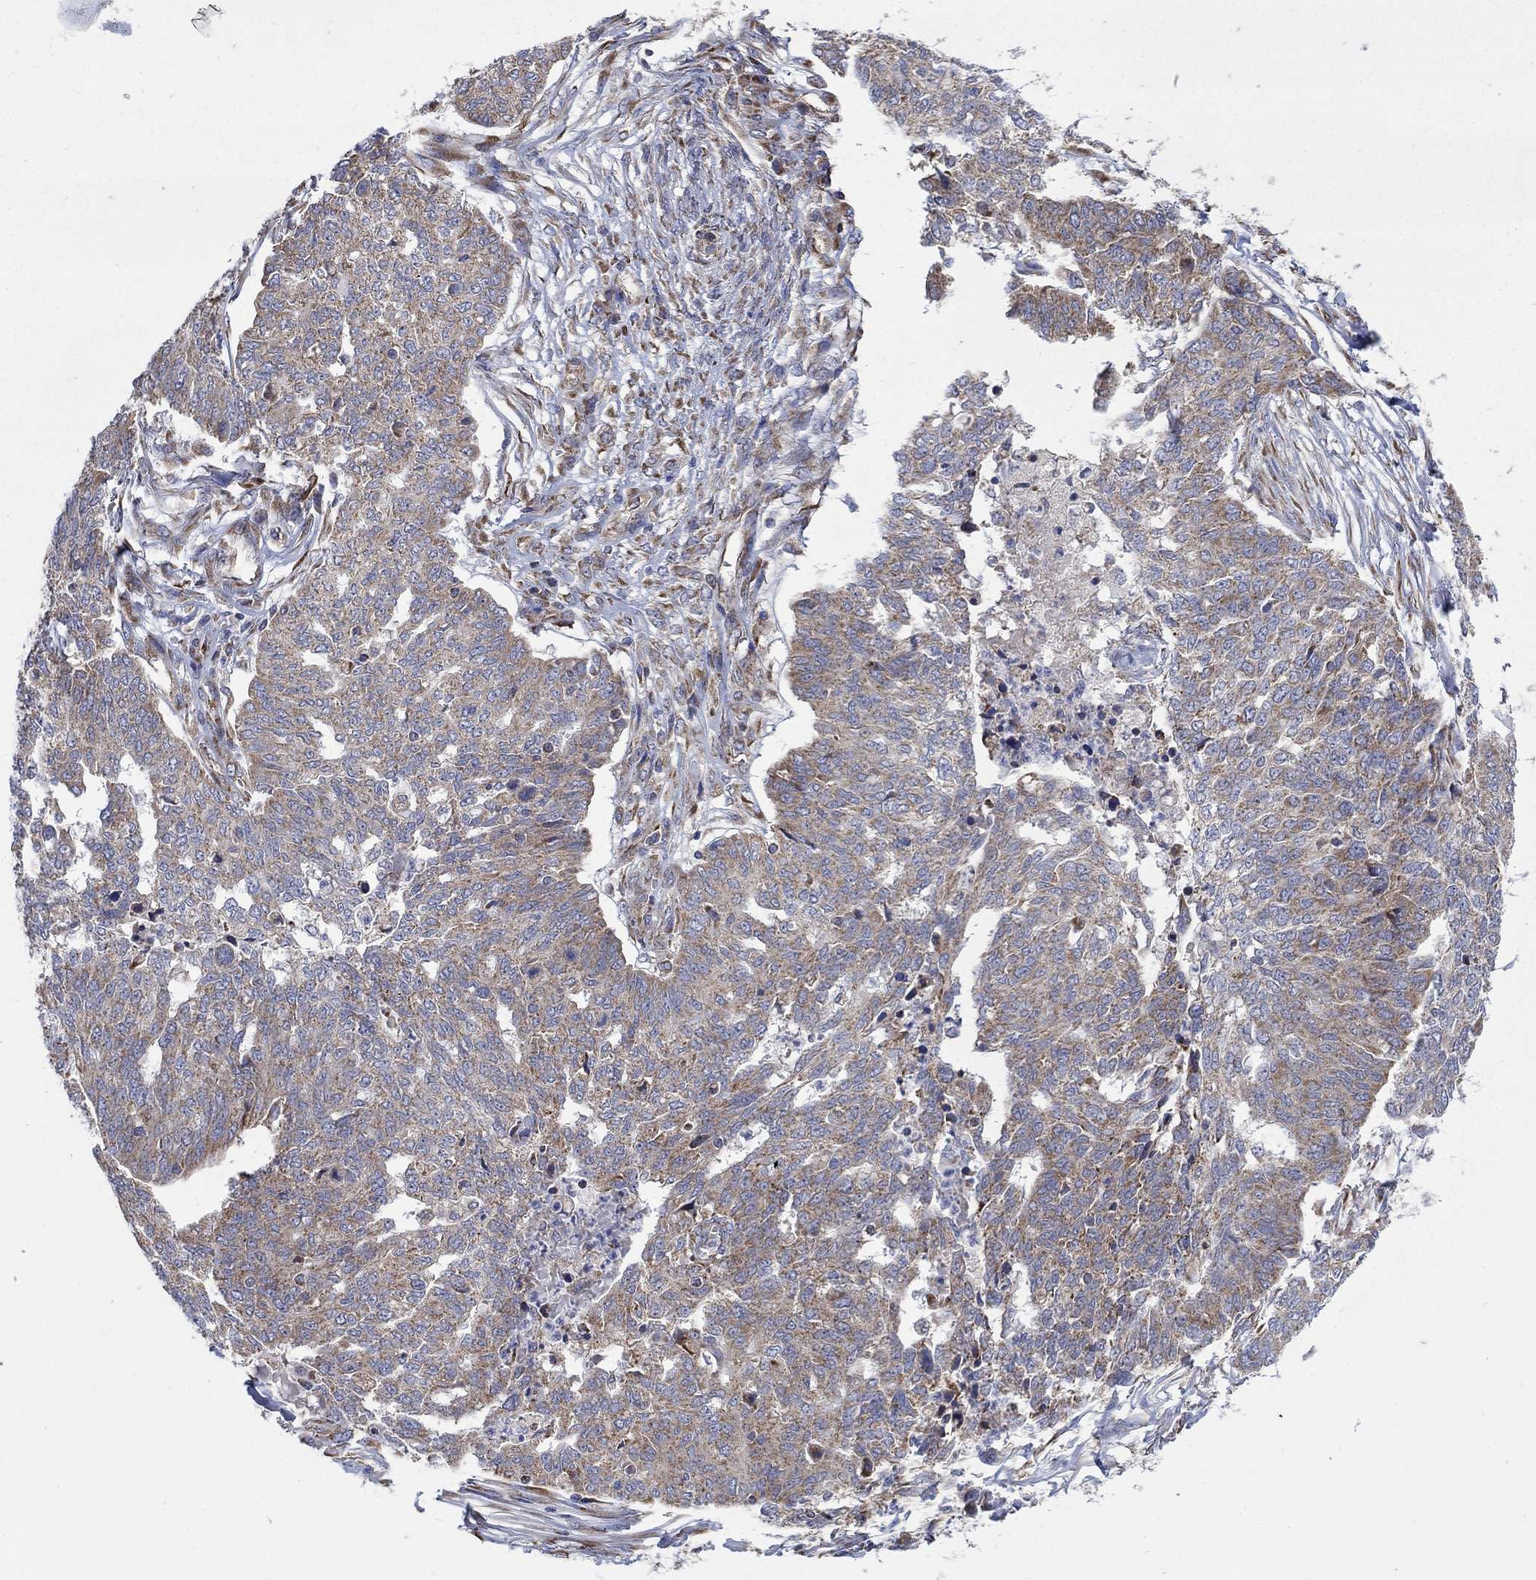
{"staining": {"intensity": "weak", "quantity": ">75%", "location": "cytoplasmic/membranous"}, "tissue": "ovarian cancer", "cell_type": "Tumor cells", "image_type": "cancer", "snomed": [{"axis": "morphology", "description": "Cystadenocarcinoma, serous, NOS"}, {"axis": "topography", "description": "Ovary"}], "caption": "Protein expression analysis of human ovarian serous cystadenocarcinoma reveals weak cytoplasmic/membranous staining in approximately >75% of tumor cells.", "gene": "RPLP0", "patient": {"sex": "female", "age": 67}}